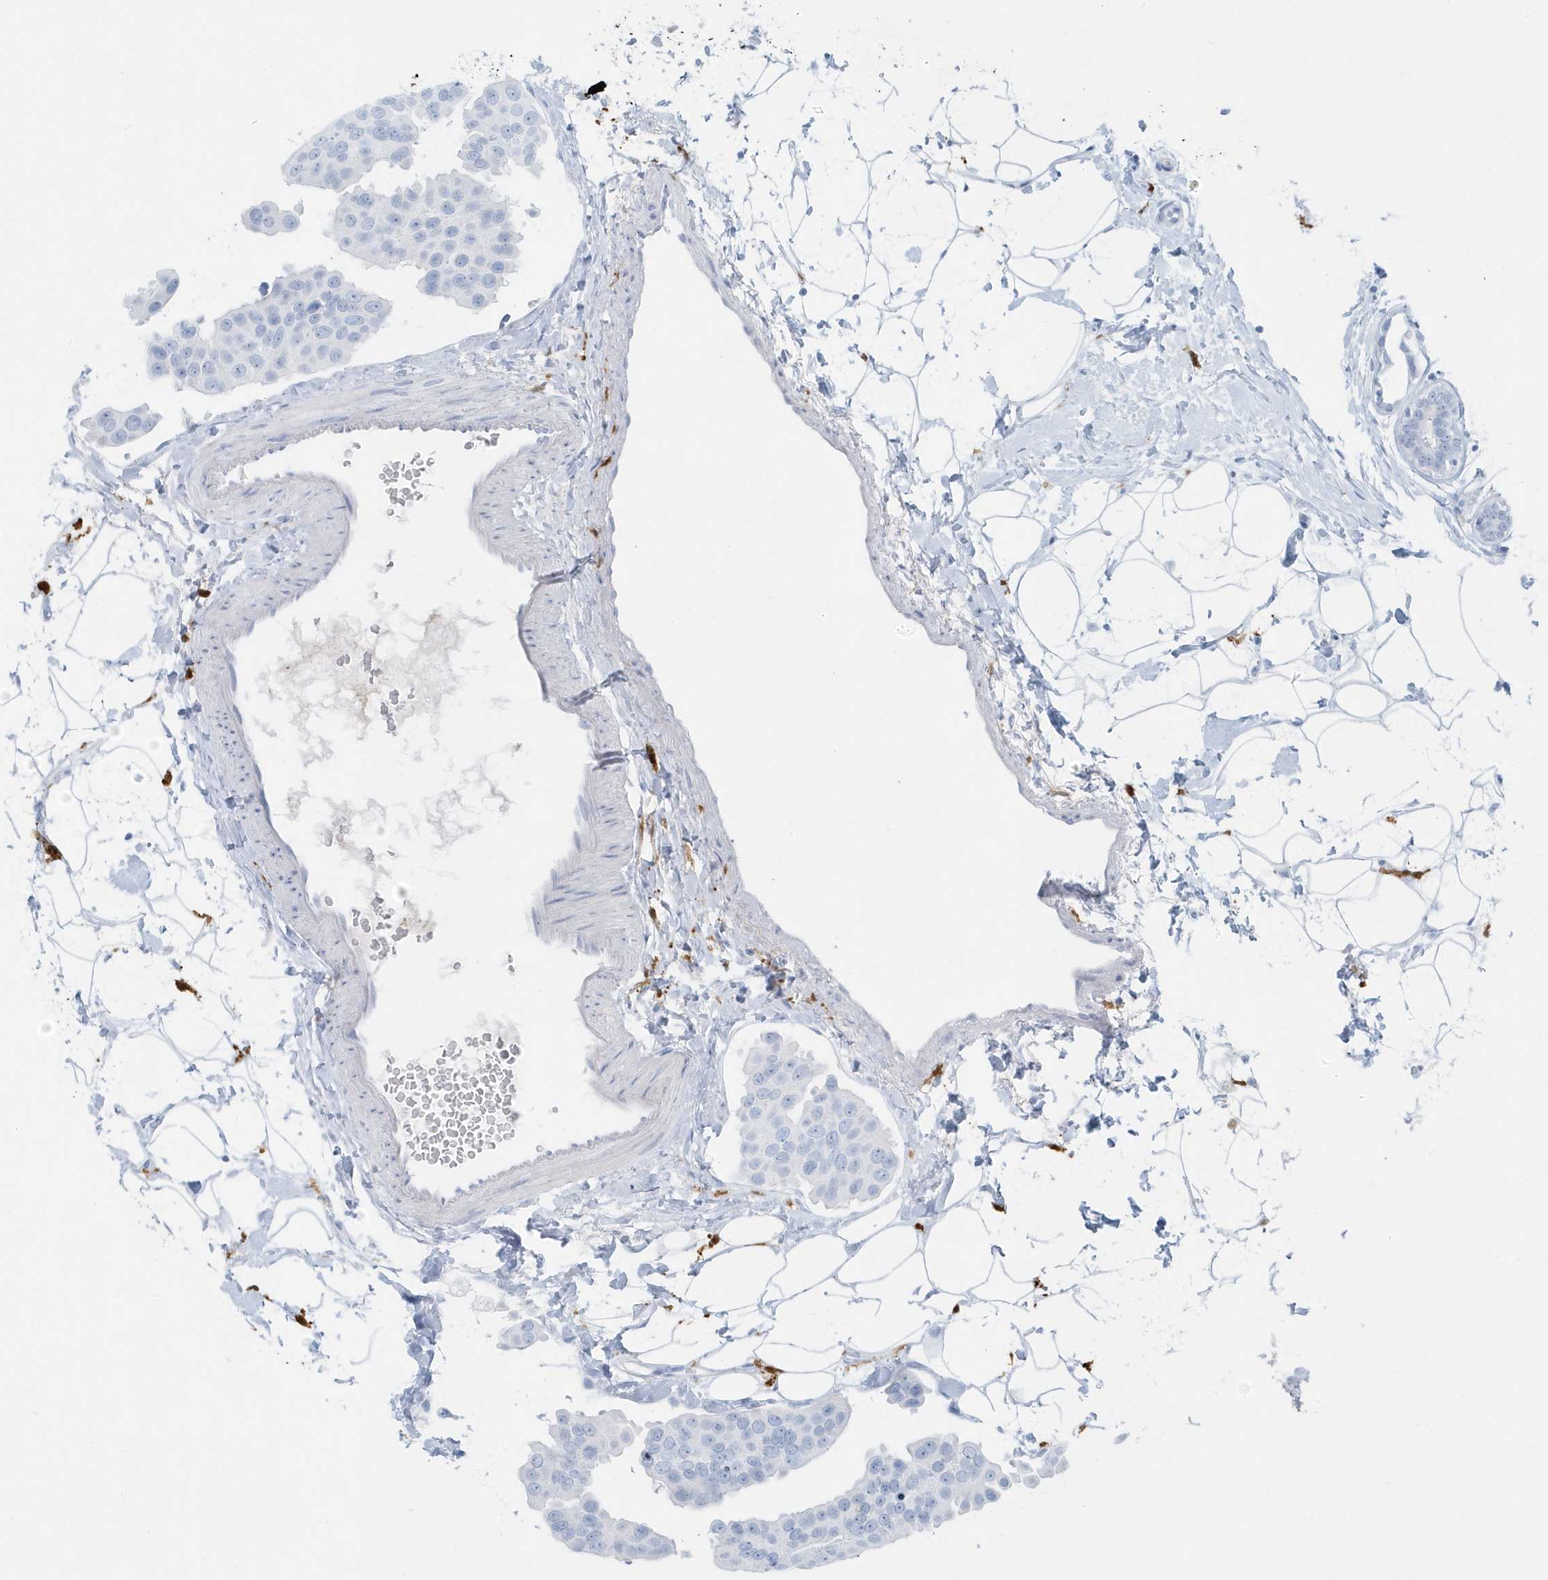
{"staining": {"intensity": "negative", "quantity": "none", "location": "none"}, "tissue": "breast cancer", "cell_type": "Tumor cells", "image_type": "cancer", "snomed": [{"axis": "morphology", "description": "Normal tissue, NOS"}, {"axis": "morphology", "description": "Duct carcinoma"}, {"axis": "topography", "description": "Breast"}], "caption": "Tumor cells show no significant protein expression in infiltrating ductal carcinoma (breast).", "gene": "FAM98A", "patient": {"sex": "female", "age": 39}}